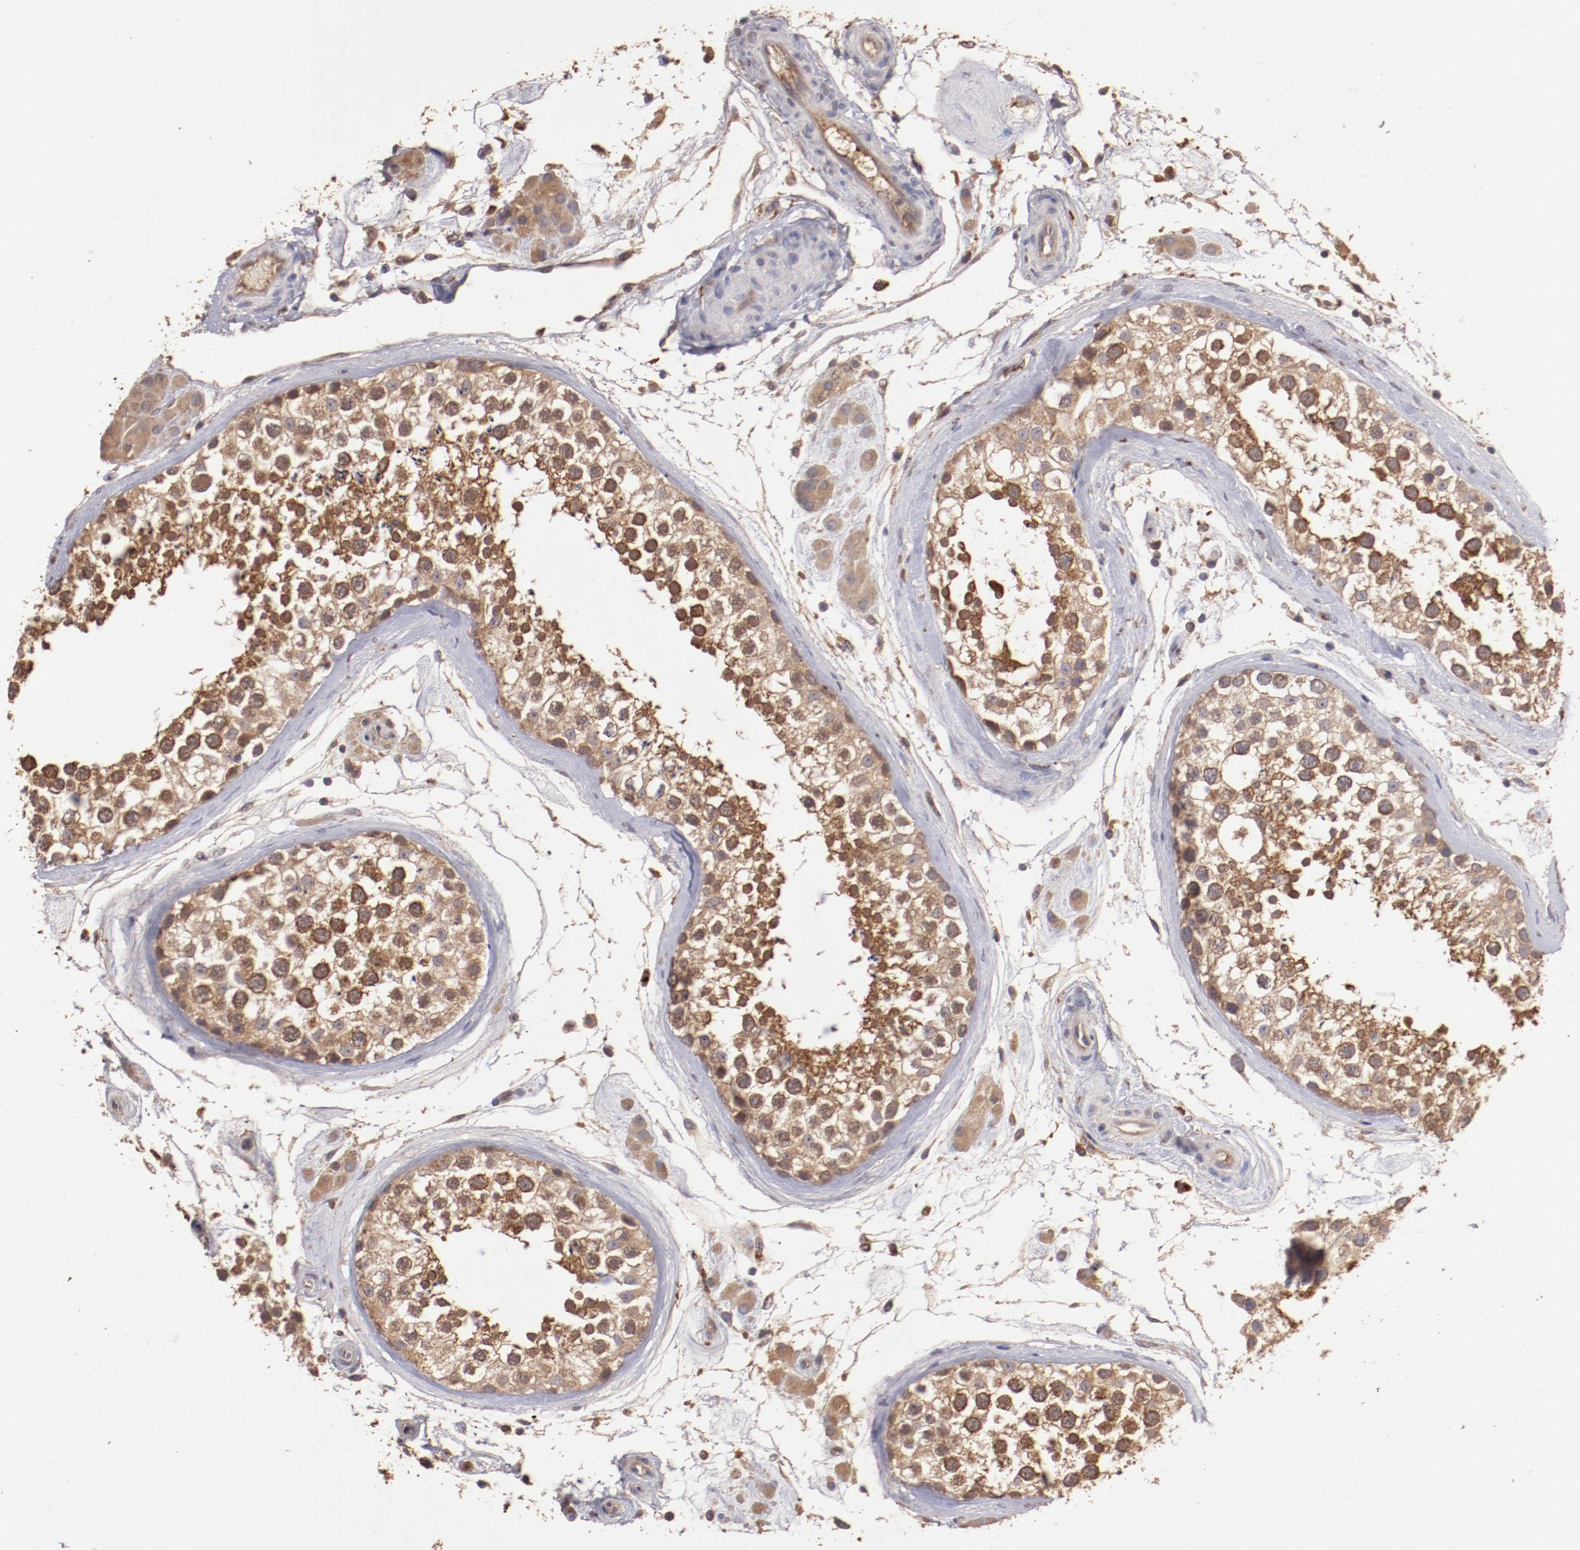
{"staining": {"intensity": "moderate", "quantity": ">75%", "location": "cytoplasmic/membranous"}, "tissue": "testis", "cell_type": "Cells in seminiferous ducts", "image_type": "normal", "snomed": [{"axis": "morphology", "description": "Normal tissue, NOS"}, {"axis": "topography", "description": "Testis"}], "caption": "The micrograph demonstrates a brown stain indicating the presence of a protein in the cytoplasmic/membranous of cells in seminiferous ducts in testis. Nuclei are stained in blue.", "gene": "SRRD", "patient": {"sex": "male", "age": 46}}